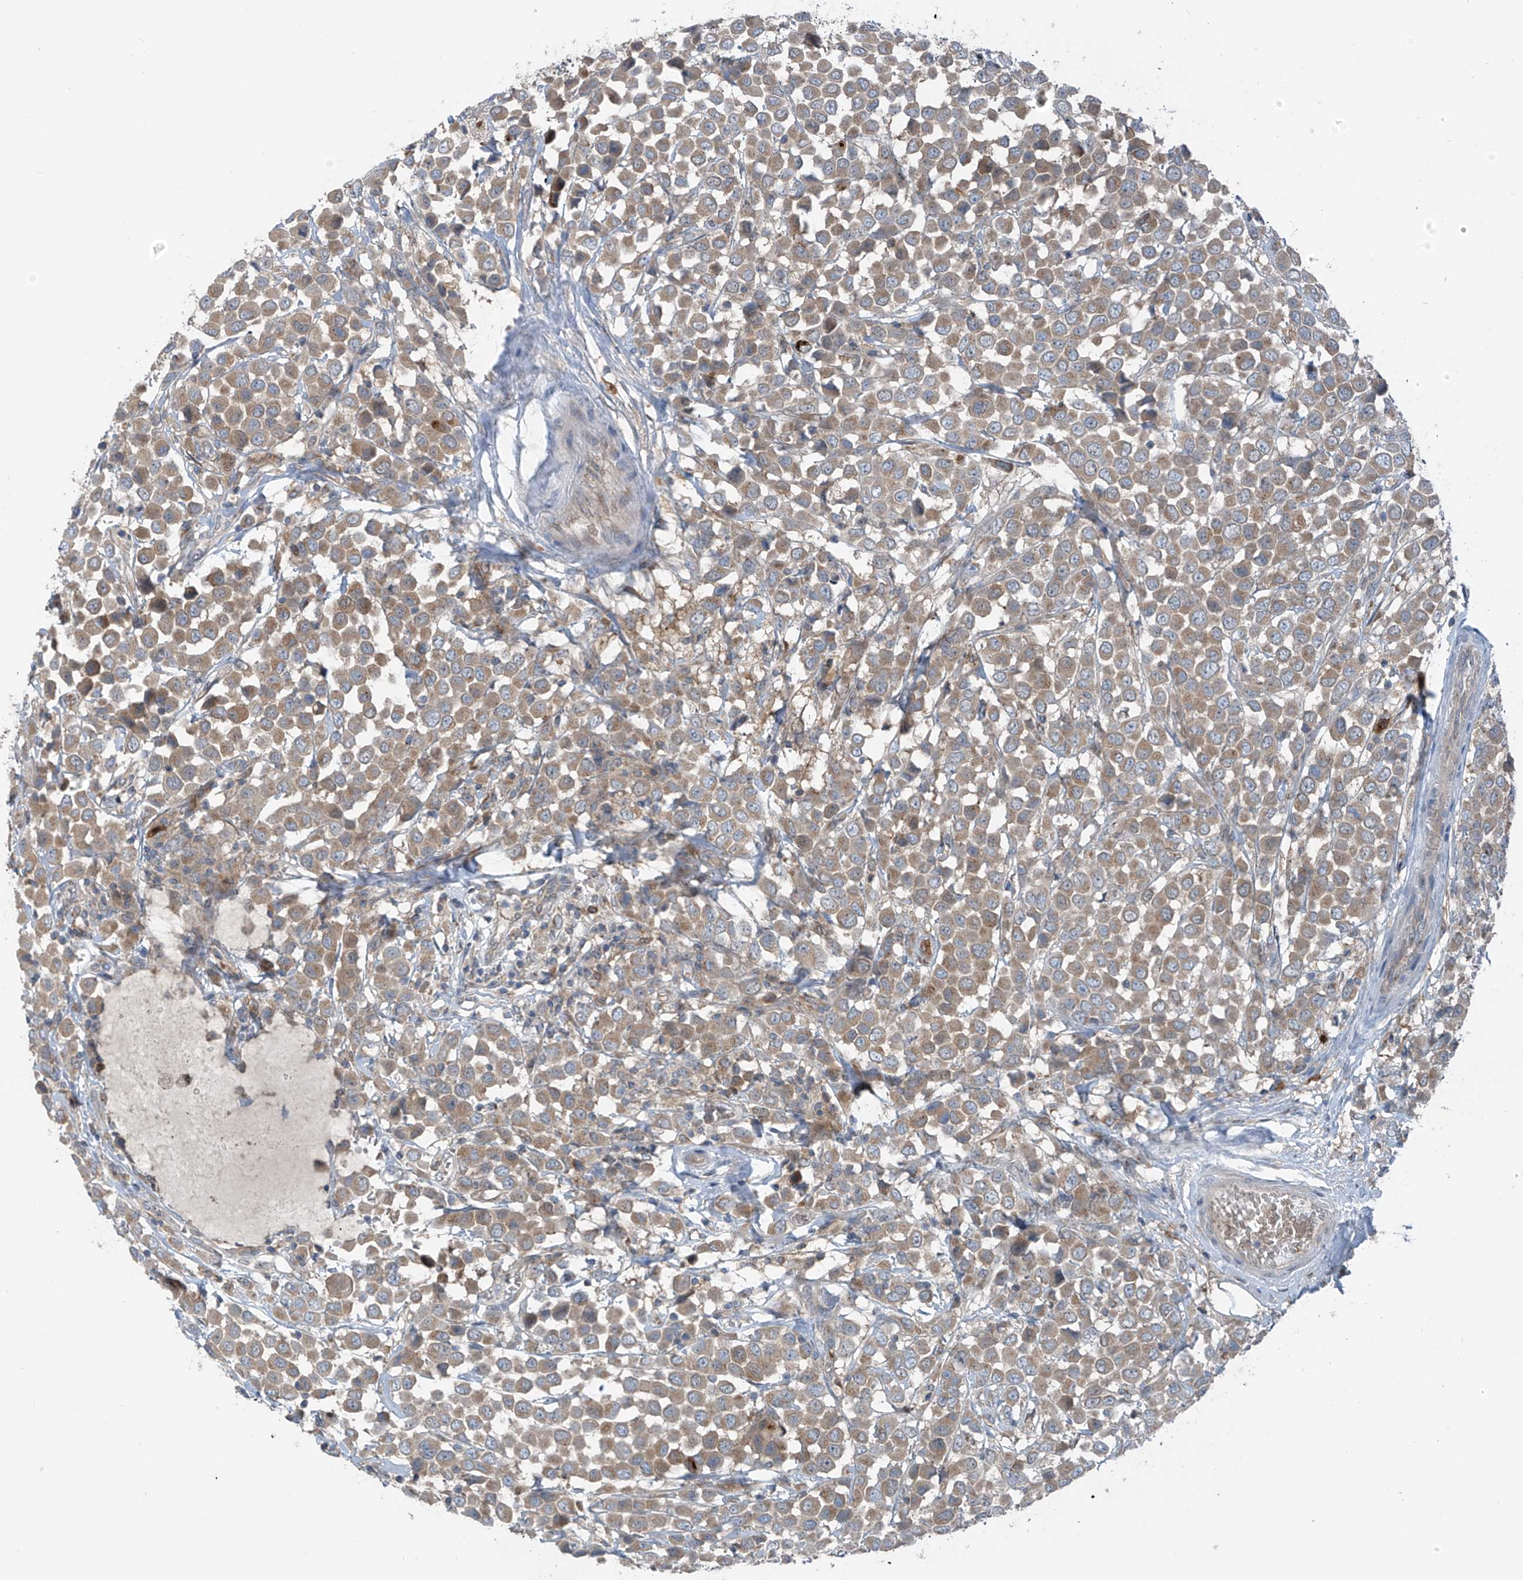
{"staining": {"intensity": "weak", "quantity": ">75%", "location": "cytoplasmic/membranous"}, "tissue": "breast cancer", "cell_type": "Tumor cells", "image_type": "cancer", "snomed": [{"axis": "morphology", "description": "Duct carcinoma"}, {"axis": "topography", "description": "Breast"}], "caption": "The immunohistochemical stain shows weak cytoplasmic/membranous positivity in tumor cells of invasive ductal carcinoma (breast) tissue.", "gene": "SLC12A6", "patient": {"sex": "female", "age": 61}}